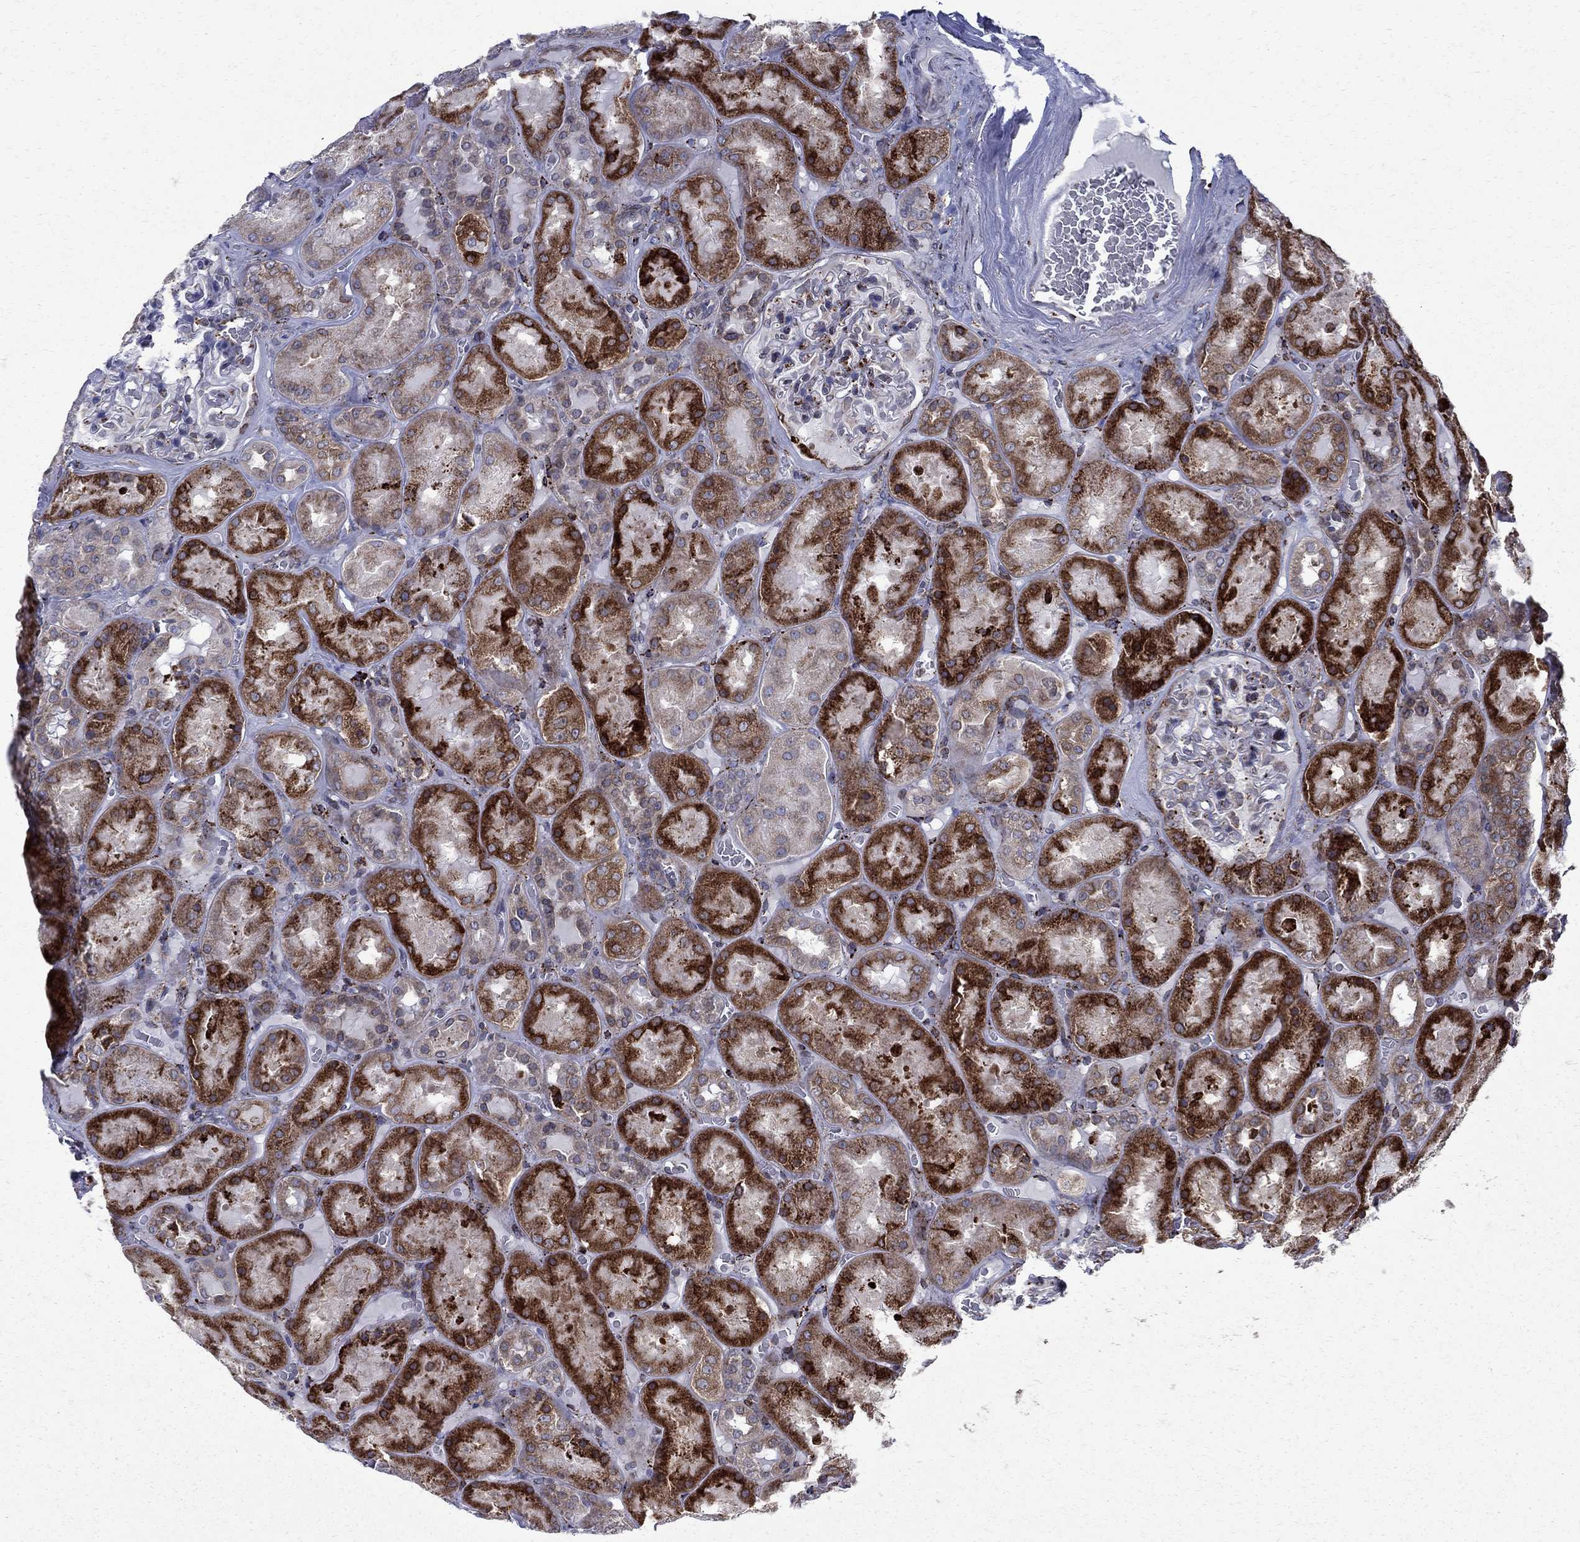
{"staining": {"intensity": "strong", "quantity": "<25%", "location": "cytoplasmic/membranous"}, "tissue": "kidney", "cell_type": "Cells in glomeruli", "image_type": "normal", "snomed": [{"axis": "morphology", "description": "Normal tissue, NOS"}, {"axis": "topography", "description": "Kidney"}], "caption": "Brown immunohistochemical staining in unremarkable kidney shows strong cytoplasmic/membranous staining in approximately <25% of cells in glomeruli.", "gene": "CAB39L", "patient": {"sex": "male", "age": 73}}